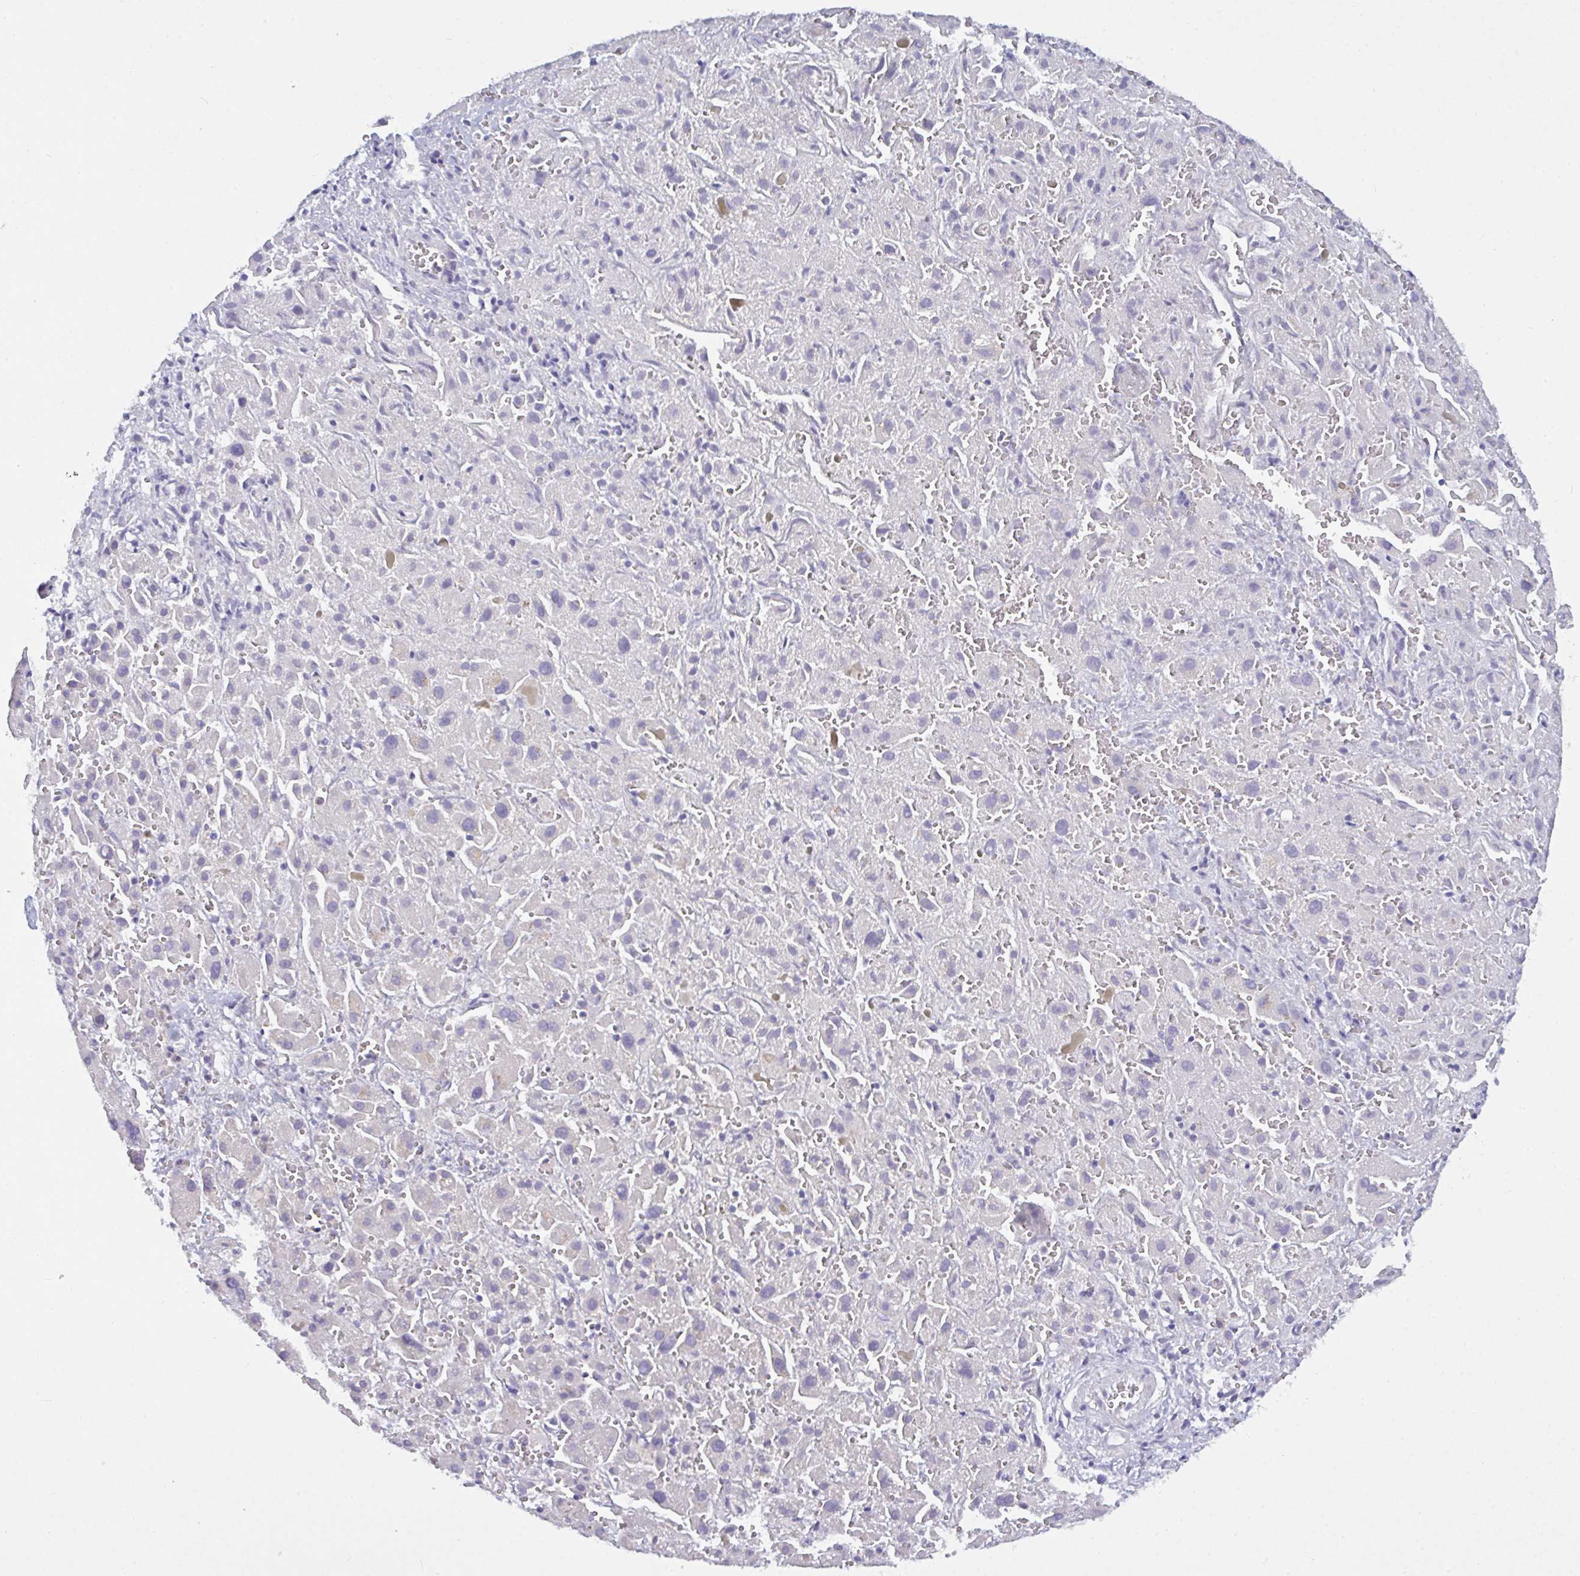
{"staining": {"intensity": "negative", "quantity": "none", "location": "none"}, "tissue": "liver cancer", "cell_type": "Tumor cells", "image_type": "cancer", "snomed": [{"axis": "morphology", "description": "Cholangiocarcinoma"}, {"axis": "topography", "description": "Liver"}], "caption": "Cholangiocarcinoma (liver) was stained to show a protein in brown. There is no significant staining in tumor cells.", "gene": "SLC66A1", "patient": {"sex": "female", "age": 52}}